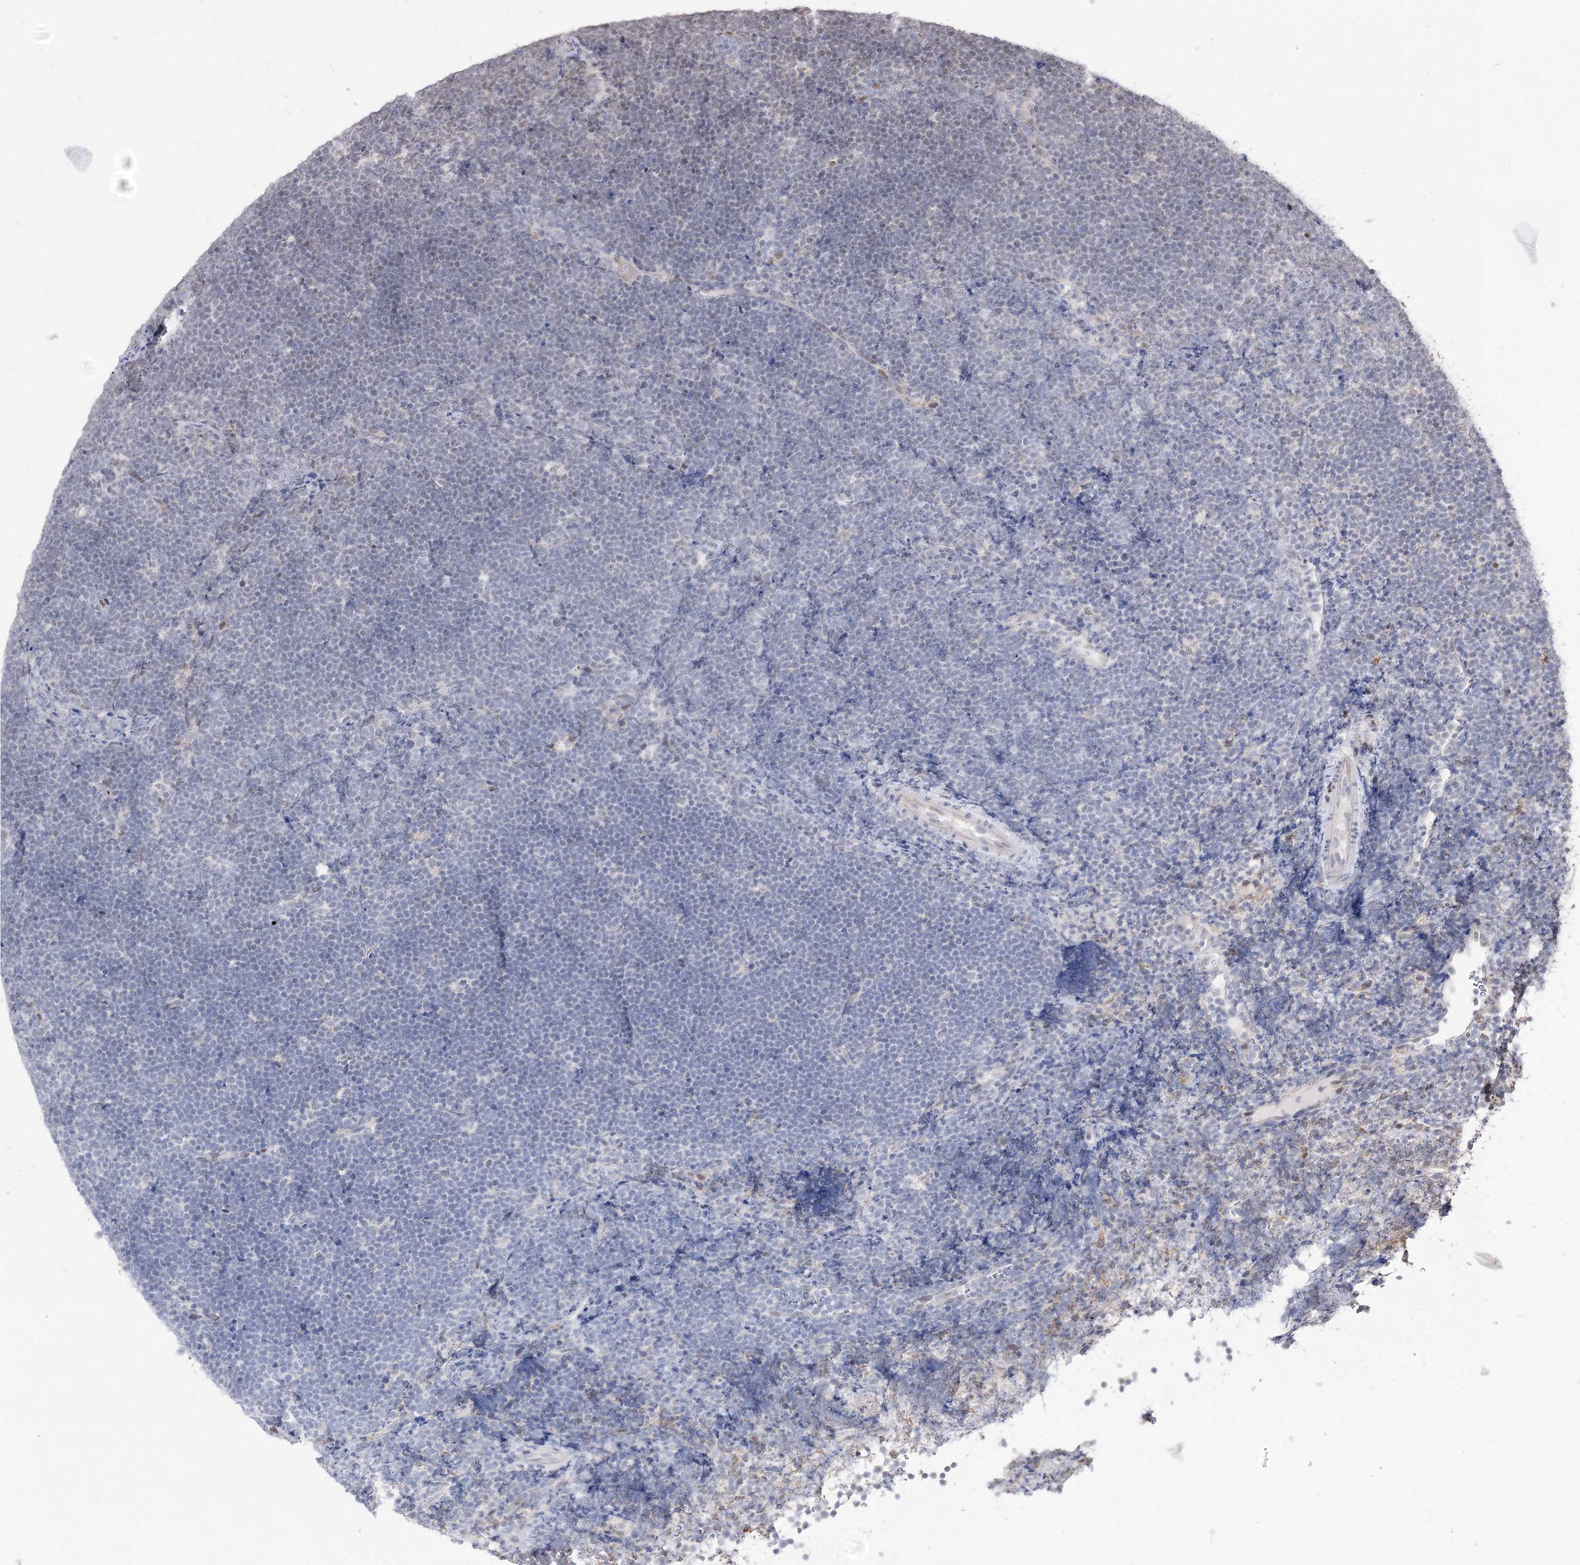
{"staining": {"intensity": "negative", "quantity": "none", "location": "none"}, "tissue": "lymphoma", "cell_type": "Tumor cells", "image_type": "cancer", "snomed": [{"axis": "morphology", "description": "Malignant lymphoma, non-Hodgkin's type, High grade"}, {"axis": "topography", "description": "Lymph node"}], "caption": "A photomicrograph of human lymphoma is negative for staining in tumor cells.", "gene": "VGLL4", "patient": {"sex": "male", "age": 13}}